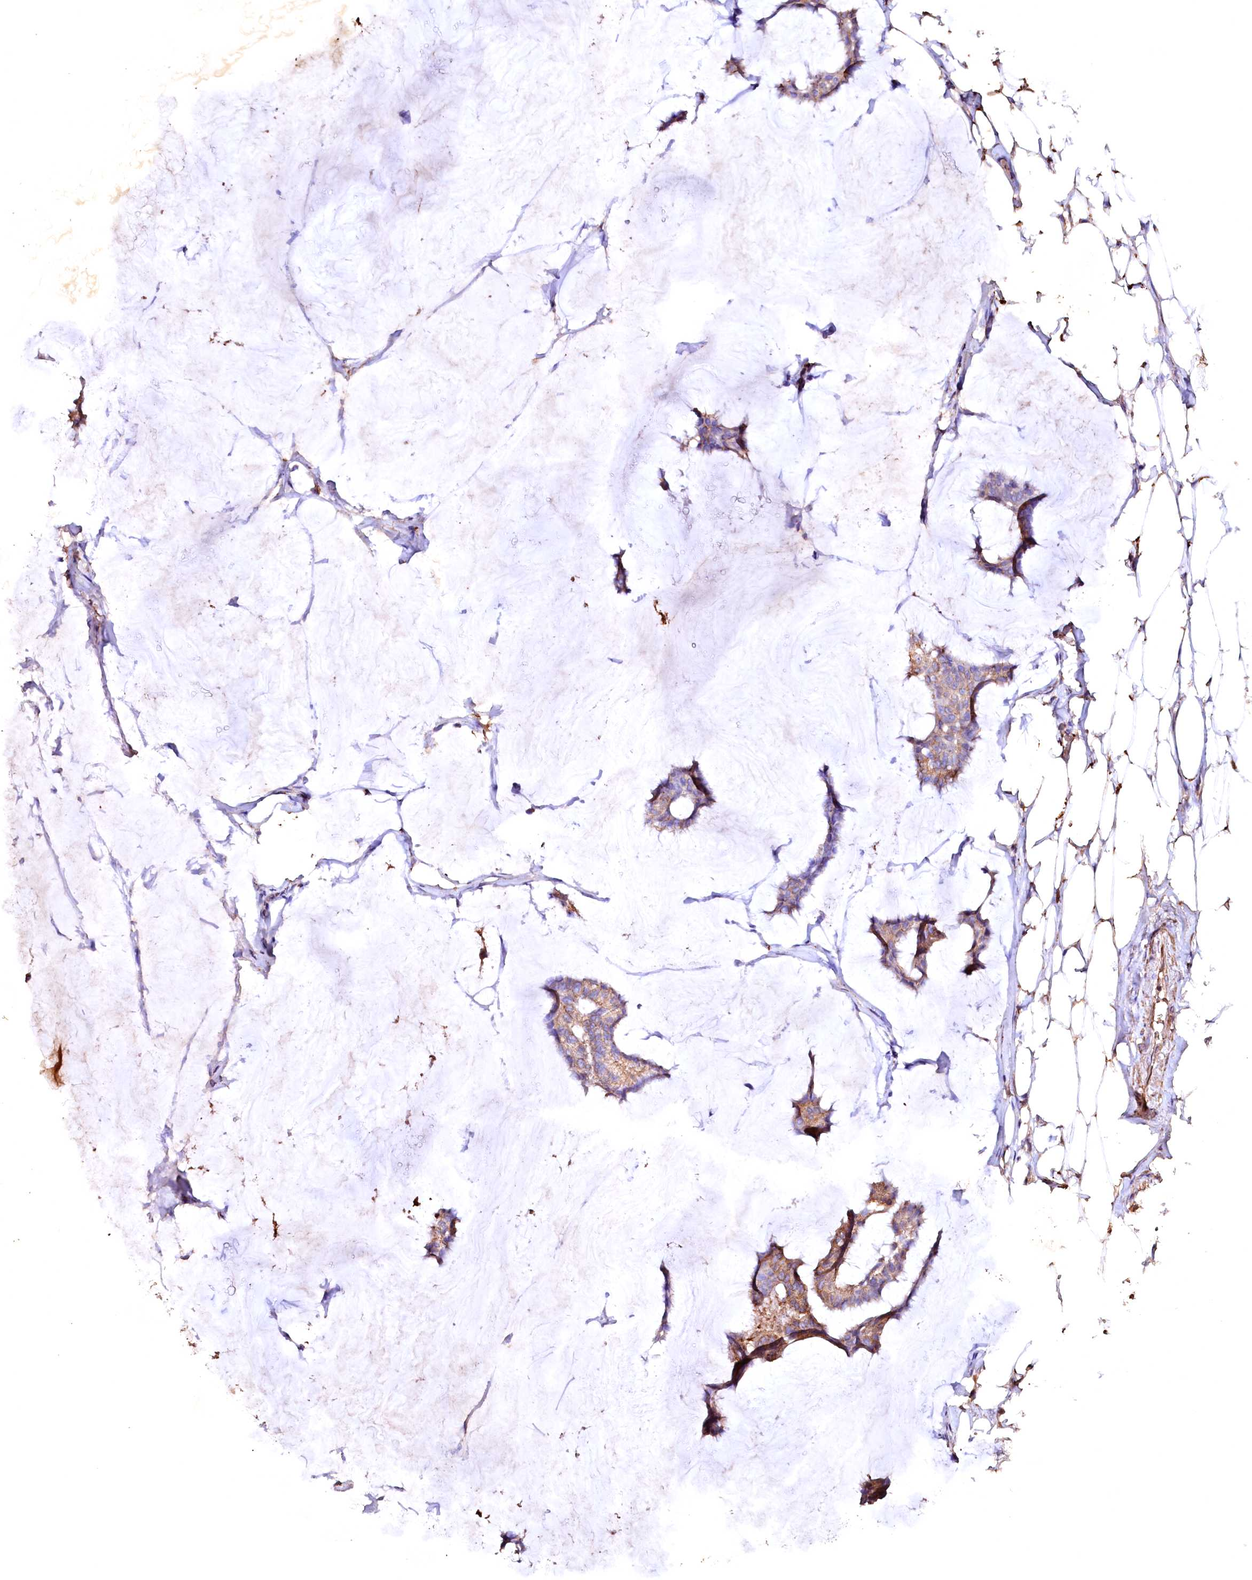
{"staining": {"intensity": "weak", "quantity": ">75%", "location": "cytoplasmic/membranous"}, "tissue": "breast cancer", "cell_type": "Tumor cells", "image_type": "cancer", "snomed": [{"axis": "morphology", "description": "Duct carcinoma"}, {"axis": "topography", "description": "Breast"}], "caption": "Human breast cancer (infiltrating ductal carcinoma) stained for a protein (brown) exhibits weak cytoplasmic/membranous positive expression in about >75% of tumor cells.", "gene": "VPS36", "patient": {"sex": "female", "age": 93}}